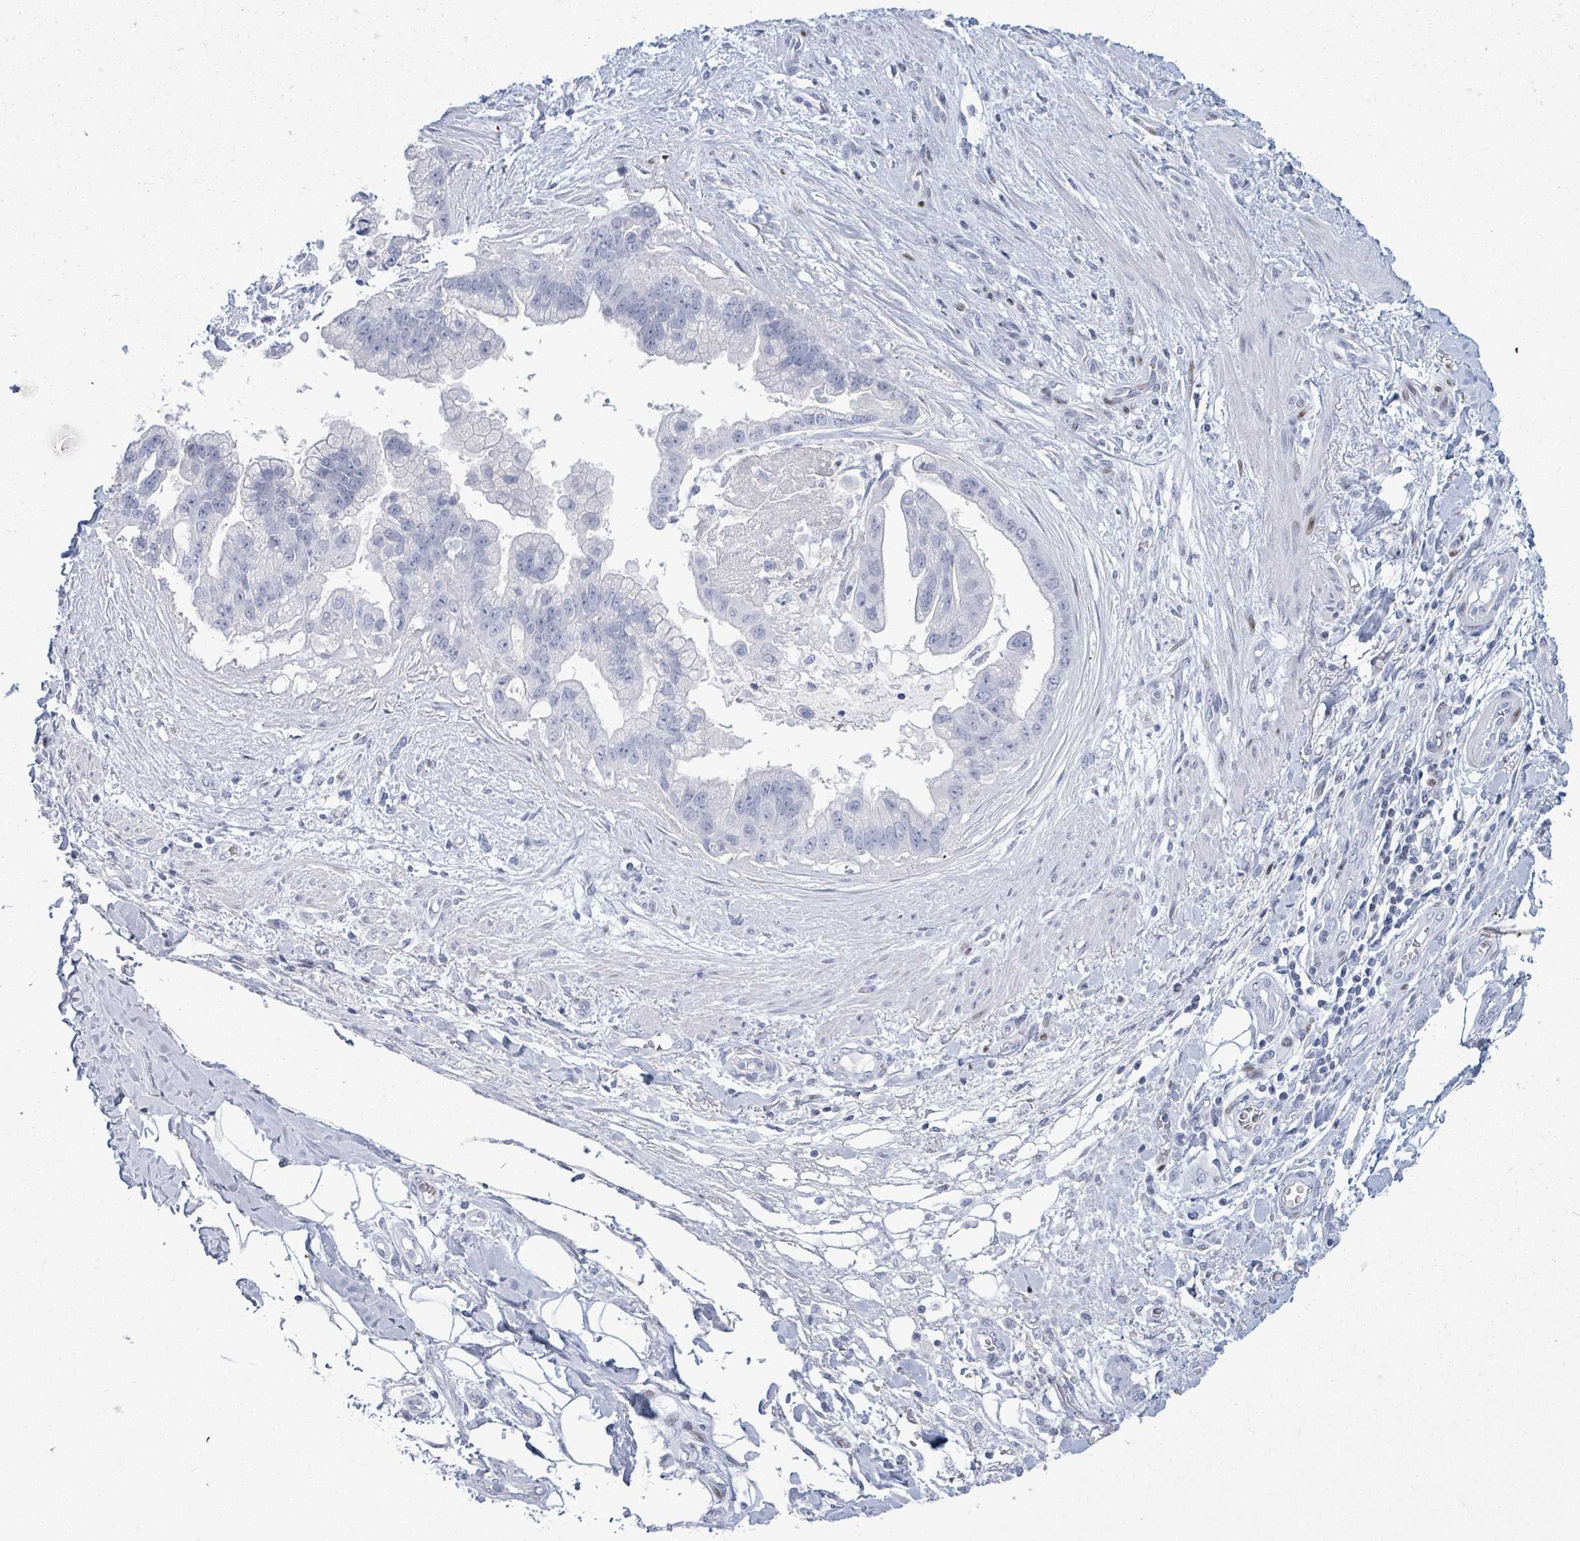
{"staining": {"intensity": "negative", "quantity": "none", "location": "none"}, "tissue": "stomach cancer", "cell_type": "Tumor cells", "image_type": "cancer", "snomed": [{"axis": "morphology", "description": "Adenocarcinoma, NOS"}, {"axis": "topography", "description": "Stomach"}], "caption": "Immunohistochemistry (IHC) of stomach adenocarcinoma displays no expression in tumor cells.", "gene": "MALL", "patient": {"sex": "male", "age": 62}}